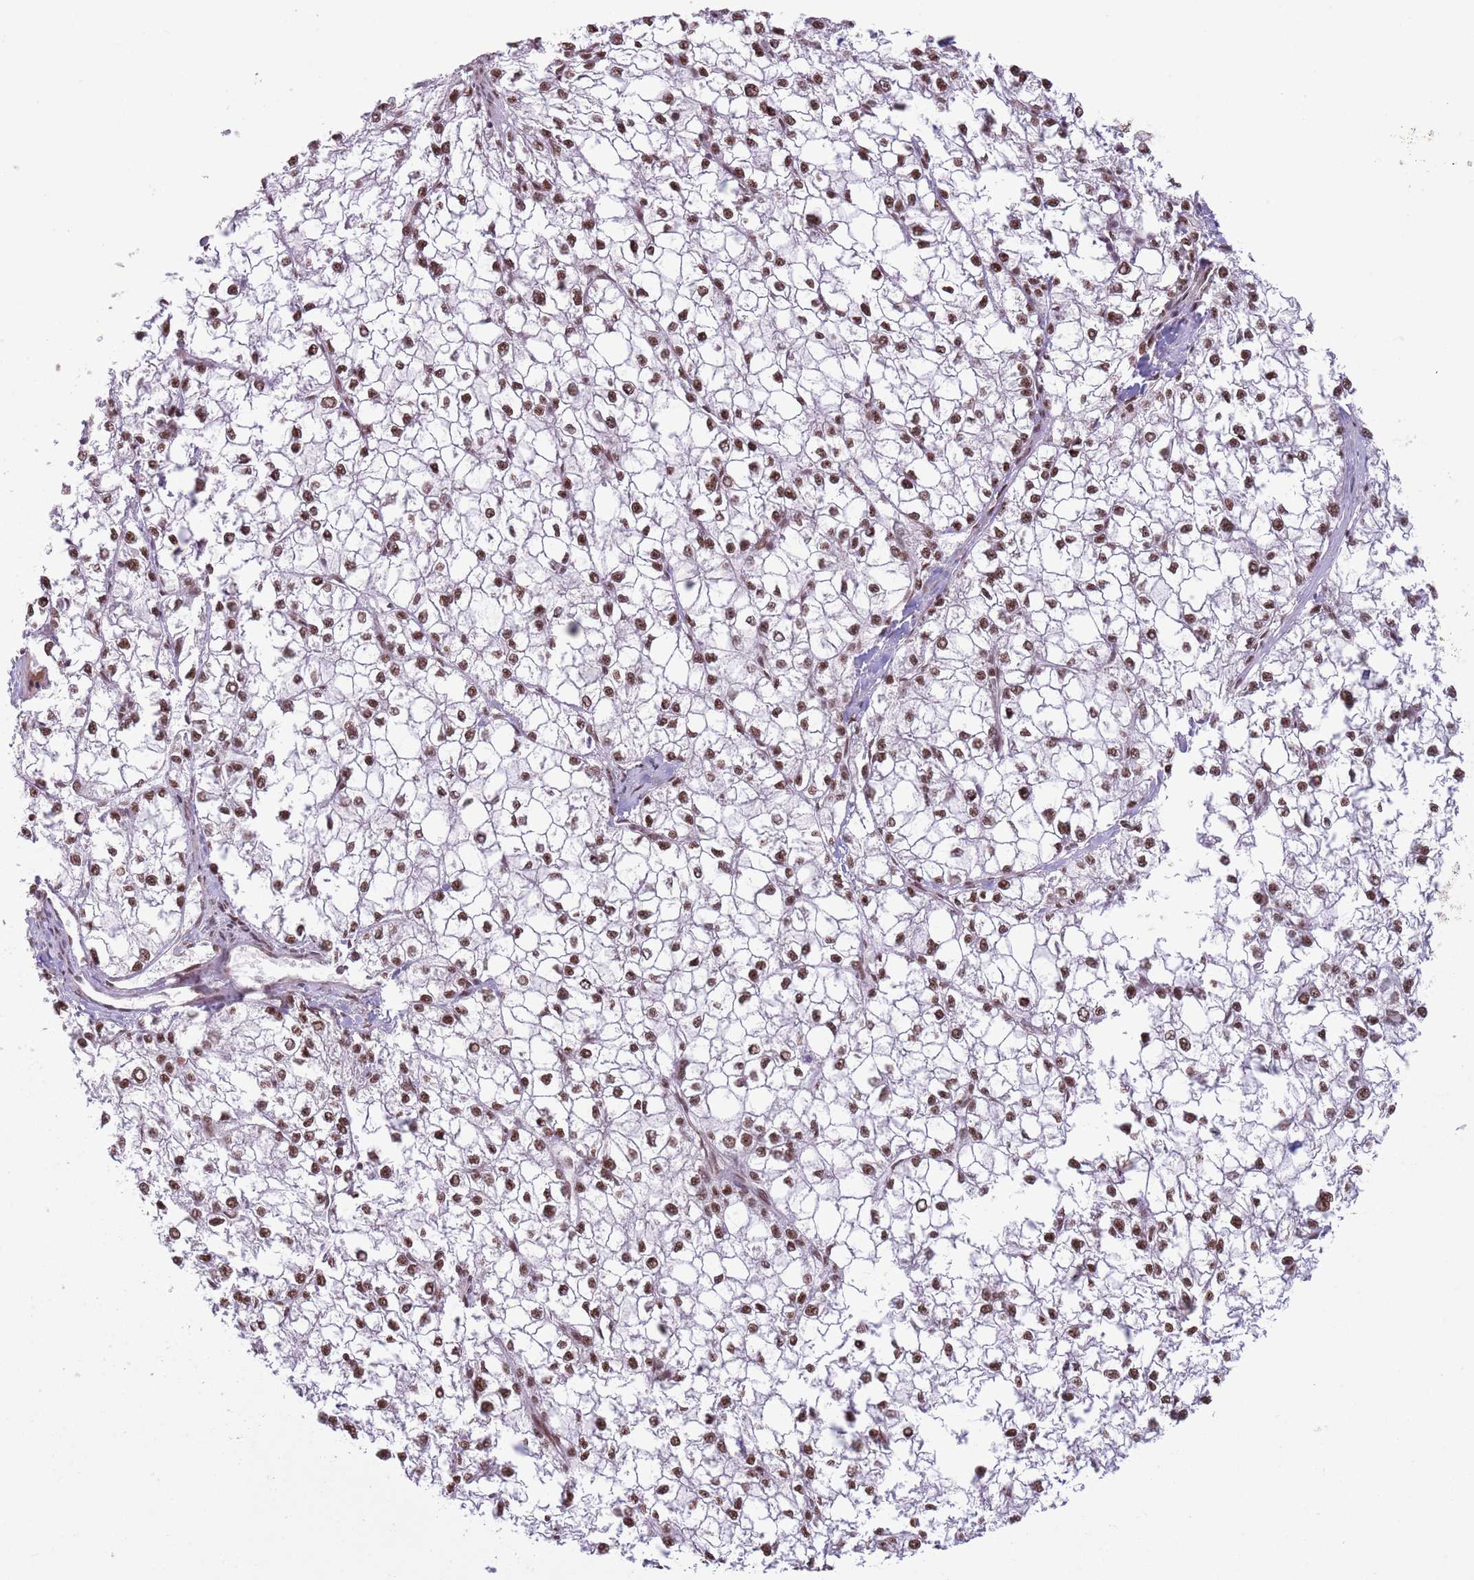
{"staining": {"intensity": "moderate", "quantity": ">75%", "location": "nuclear"}, "tissue": "liver cancer", "cell_type": "Tumor cells", "image_type": "cancer", "snomed": [{"axis": "morphology", "description": "Carcinoma, Hepatocellular, NOS"}, {"axis": "topography", "description": "Liver"}], "caption": "Liver cancer stained with a protein marker demonstrates moderate staining in tumor cells.", "gene": "SIPA1L3", "patient": {"sex": "female", "age": 43}}